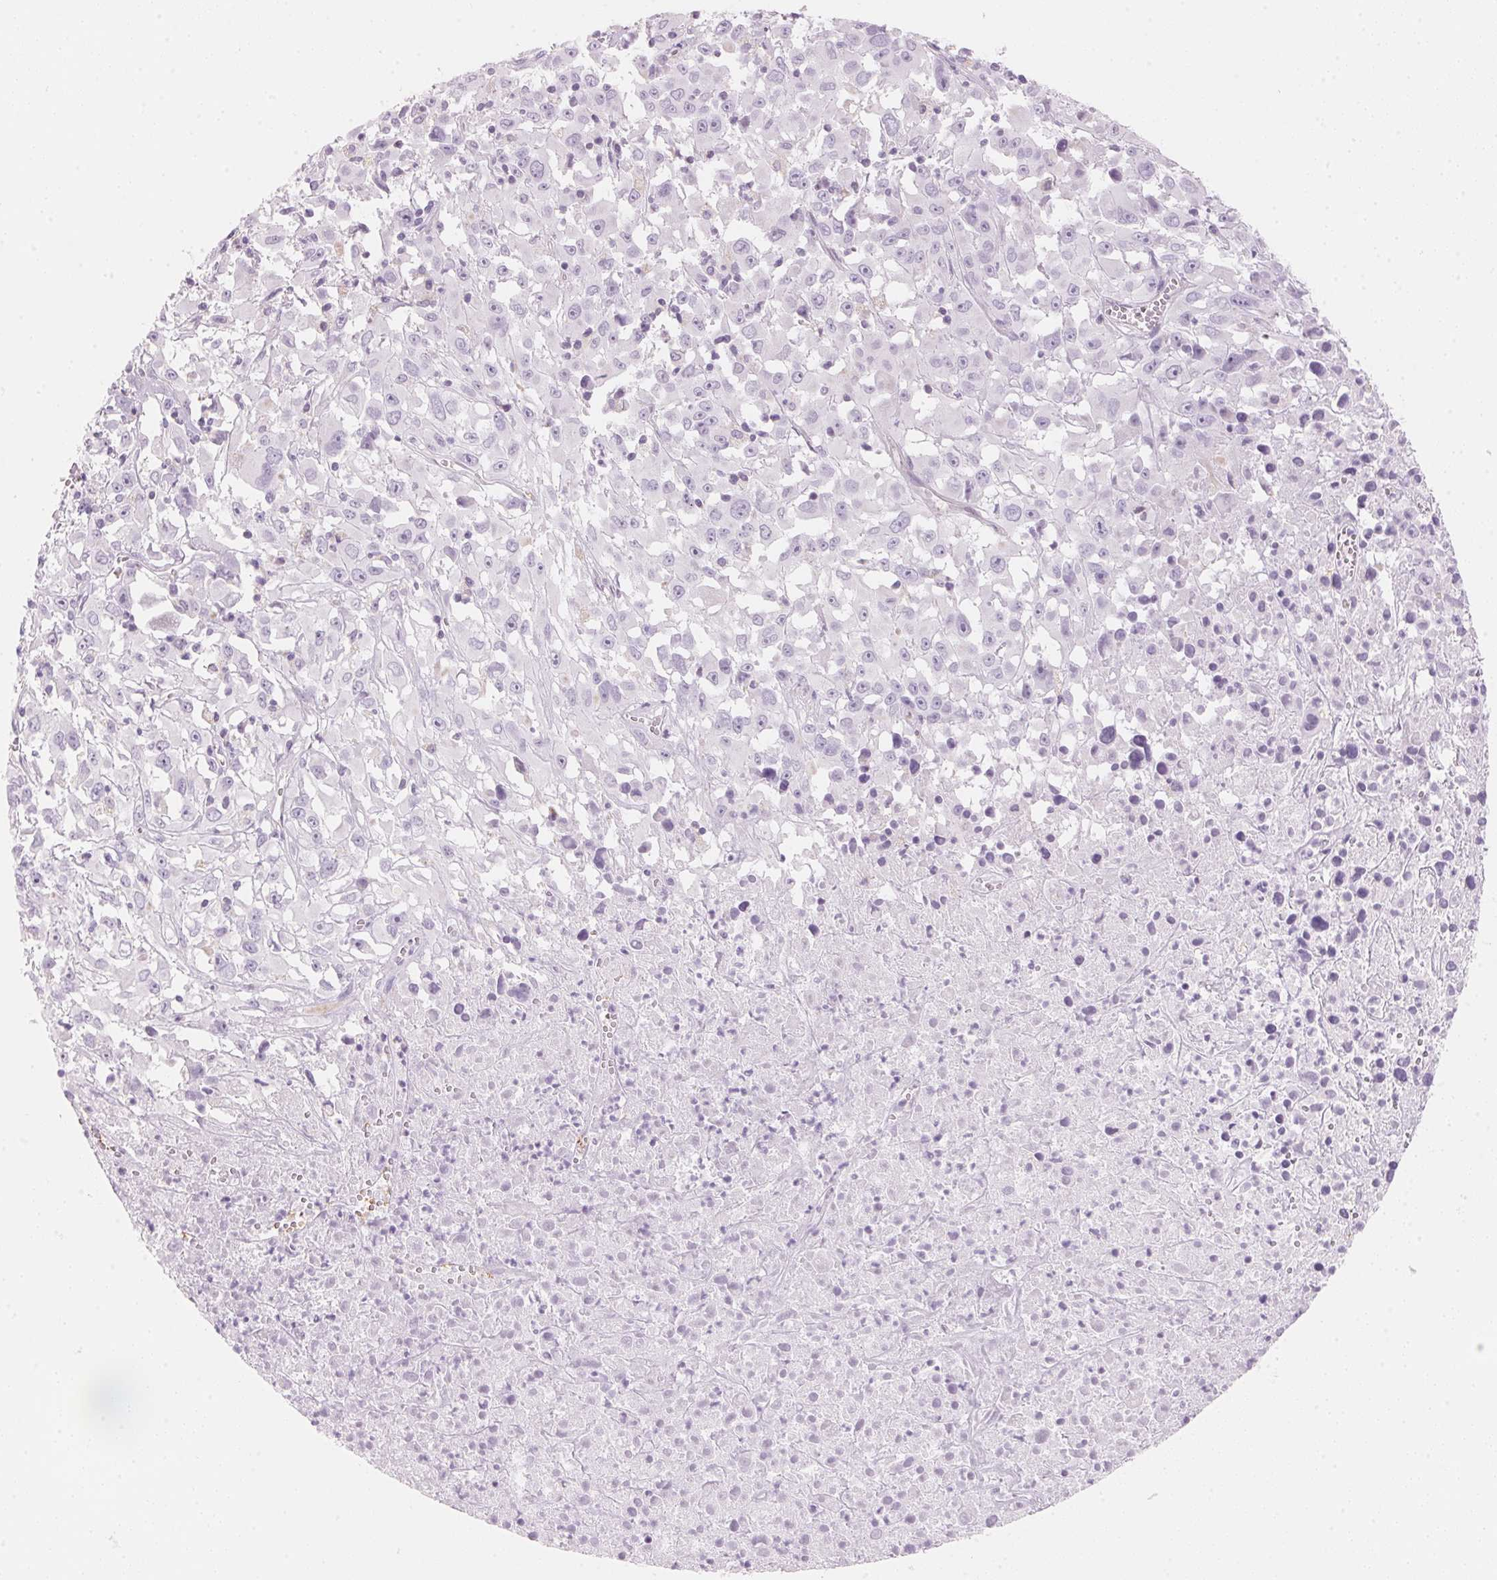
{"staining": {"intensity": "negative", "quantity": "none", "location": "none"}, "tissue": "melanoma", "cell_type": "Tumor cells", "image_type": "cancer", "snomed": [{"axis": "morphology", "description": "Malignant melanoma, Metastatic site"}, {"axis": "topography", "description": "Soft tissue"}], "caption": "This histopathology image is of malignant melanoma (metastatic site) stained with immunohistochemistry (IHC) to label a protein in brown with the nuclei are counter-stained blue. There is no positivity in tumor cells.", "gene": "HOXB13", "patient": {"sex": "male", "age": 50}}